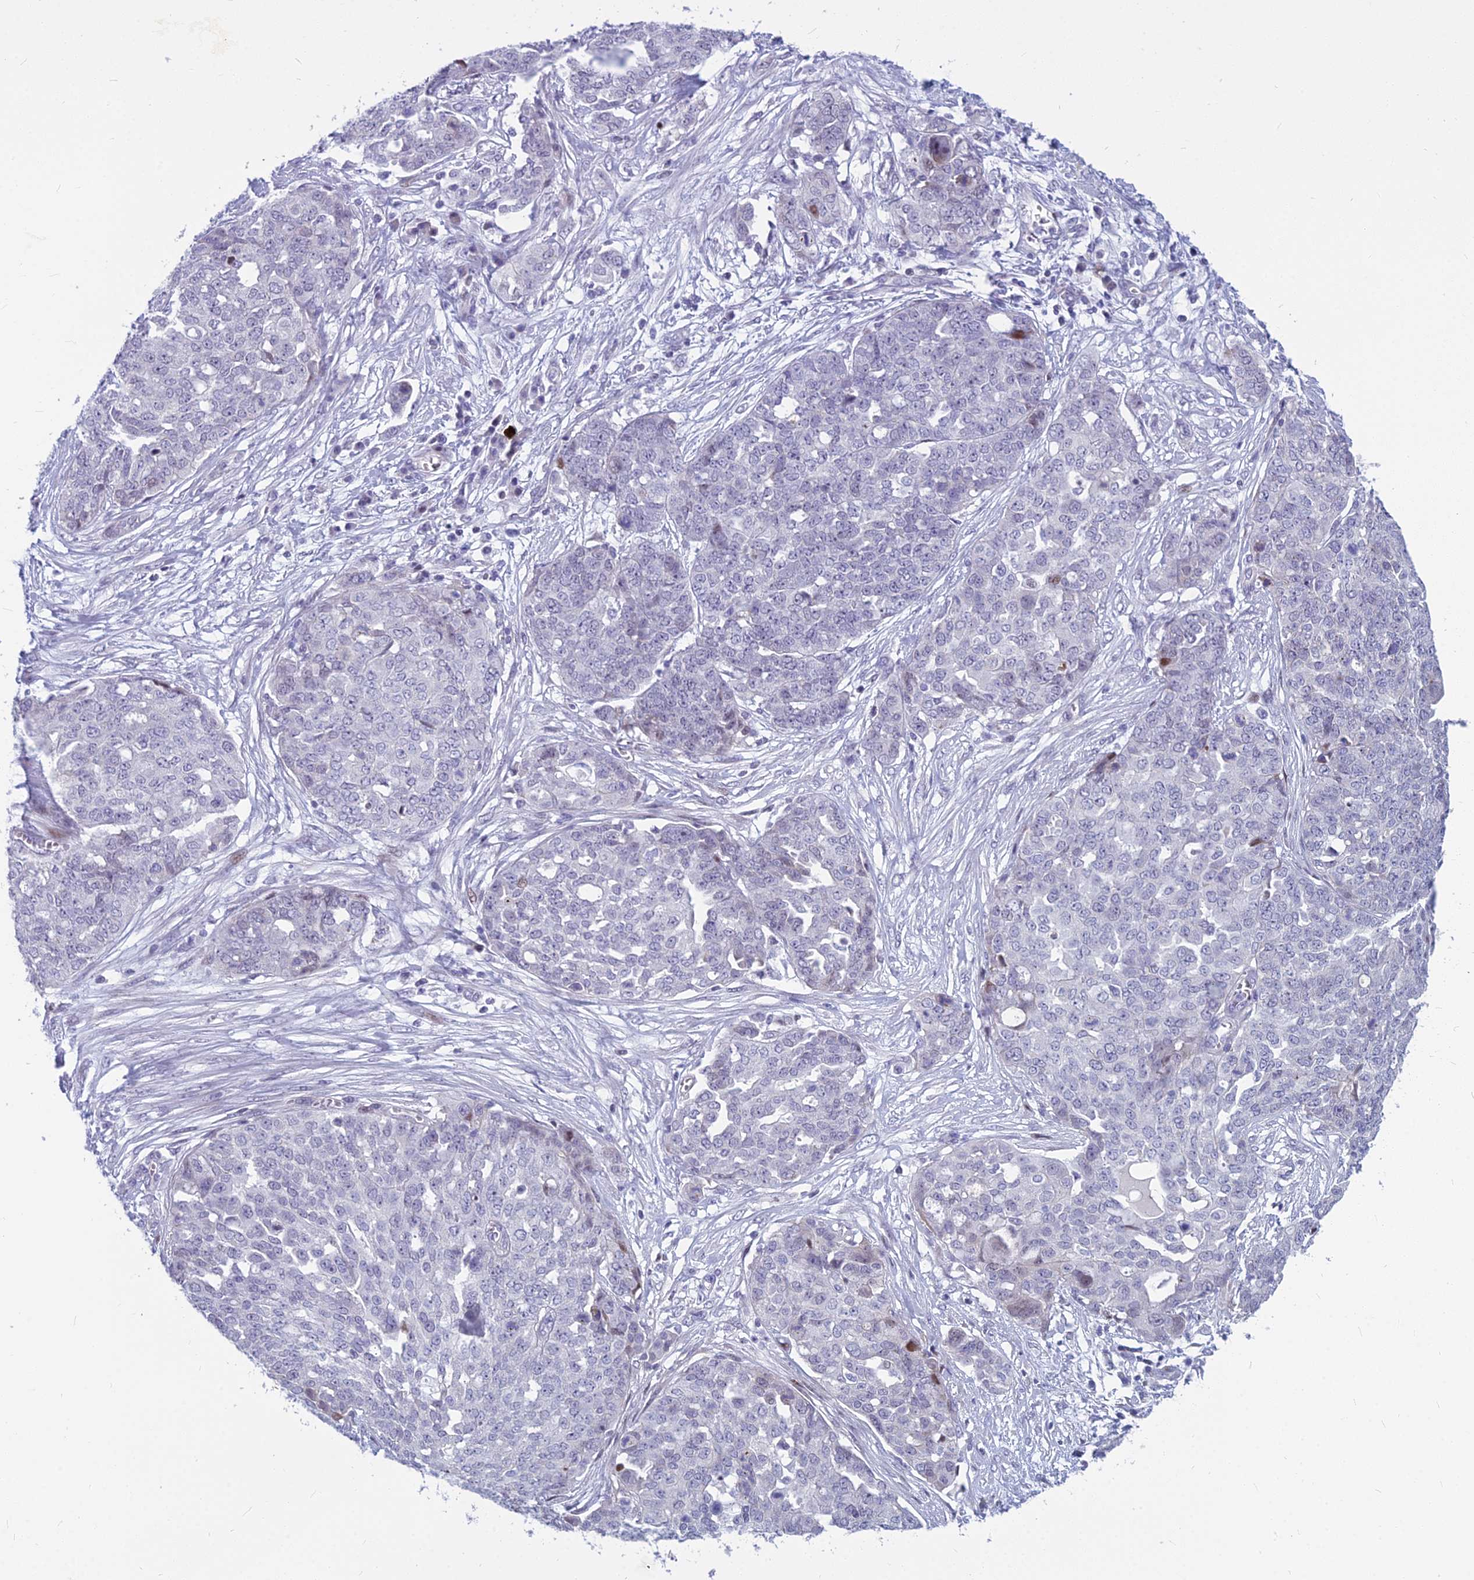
{"staining": {"intensity": "negative", "quantity": "none", "location": "none"}, "tissue": "ovarian cancer", "cell_type": "Tumor cells", "image_type": "cancer", "snomed": [{"axis": "morphology", "description": "Cystadenocarcinoma, serous, NOS"}, {"axis": "topography", "description": "Soft tissue"}, {"axis": "topography", "description": "Ovary"}], "caption": "High magnification brightfield microscopy of ovarian cancer (serous cystadenocarcinoma) stained with DAB (brown) and counterstained with hematoxylin (blue): tumor cells show no significant staining. (Stains: DAB immunohistochemistry (IHC) with hematoxylin counter stain, Microscopy: brightfield microscopy at high magnification).", "gene": "MYBPC2", "patient": {"sex": "female", "age": 57}}